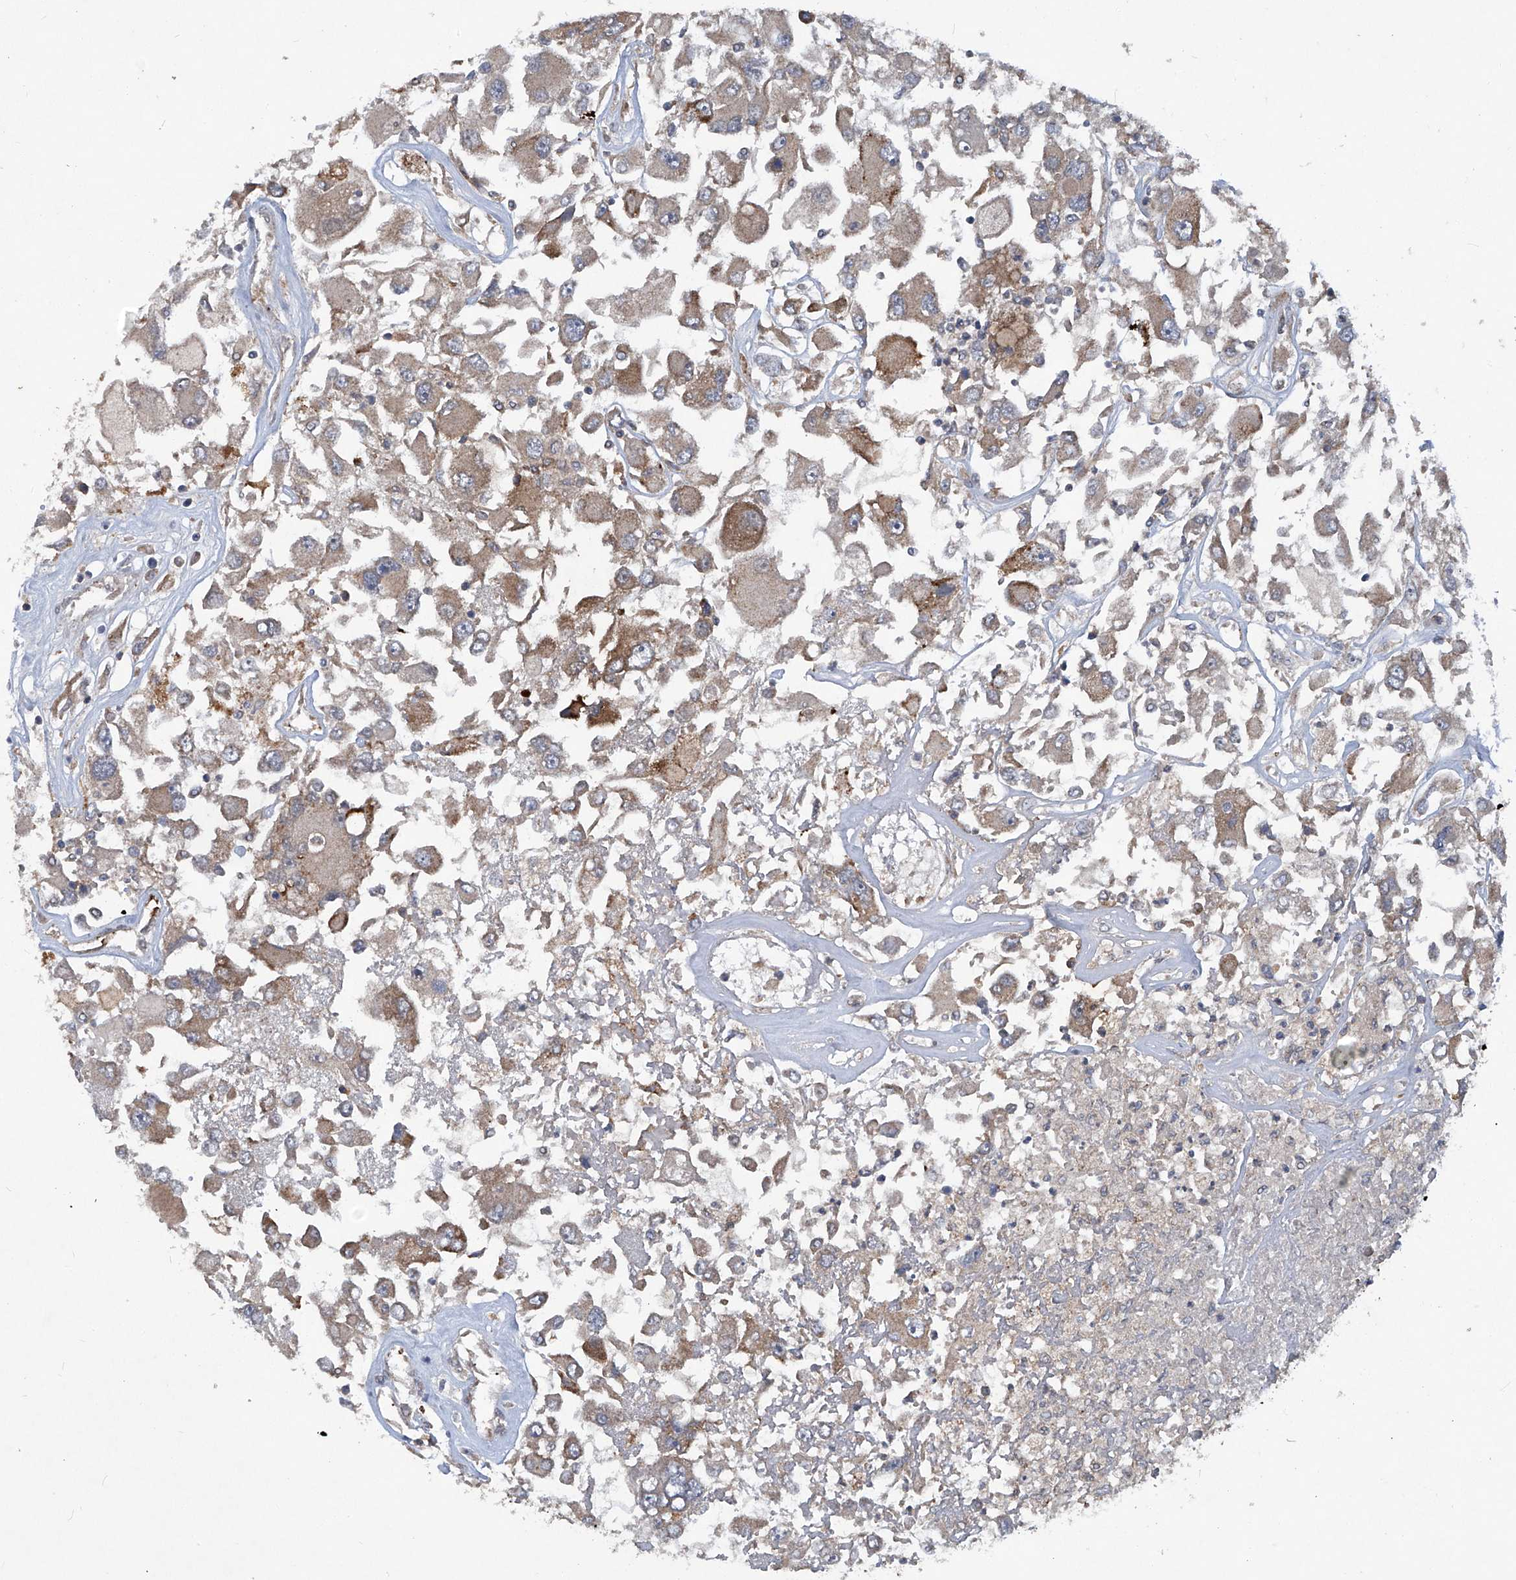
{"staining": {"intensity": "moderate", "quantity": ">75%", "location": "cytoplasmic/membranous"}, "tissue": "renal cancer", "cell_type": "Tumor cells", "image_type": "cancer", "snomed": [{"axis": "morphology", "description": "Adenocarcinoma, NOS"}, {"axis": "topography", "description": "Kidney"}], "caption": "The immunohistochemical stain labels moderate cytoplasmic/membranous staining in tumor cells of renal adenocarcinoma tissue.", "gene": "SUMF2", "patient": {"sex": "female", "age": 52}}